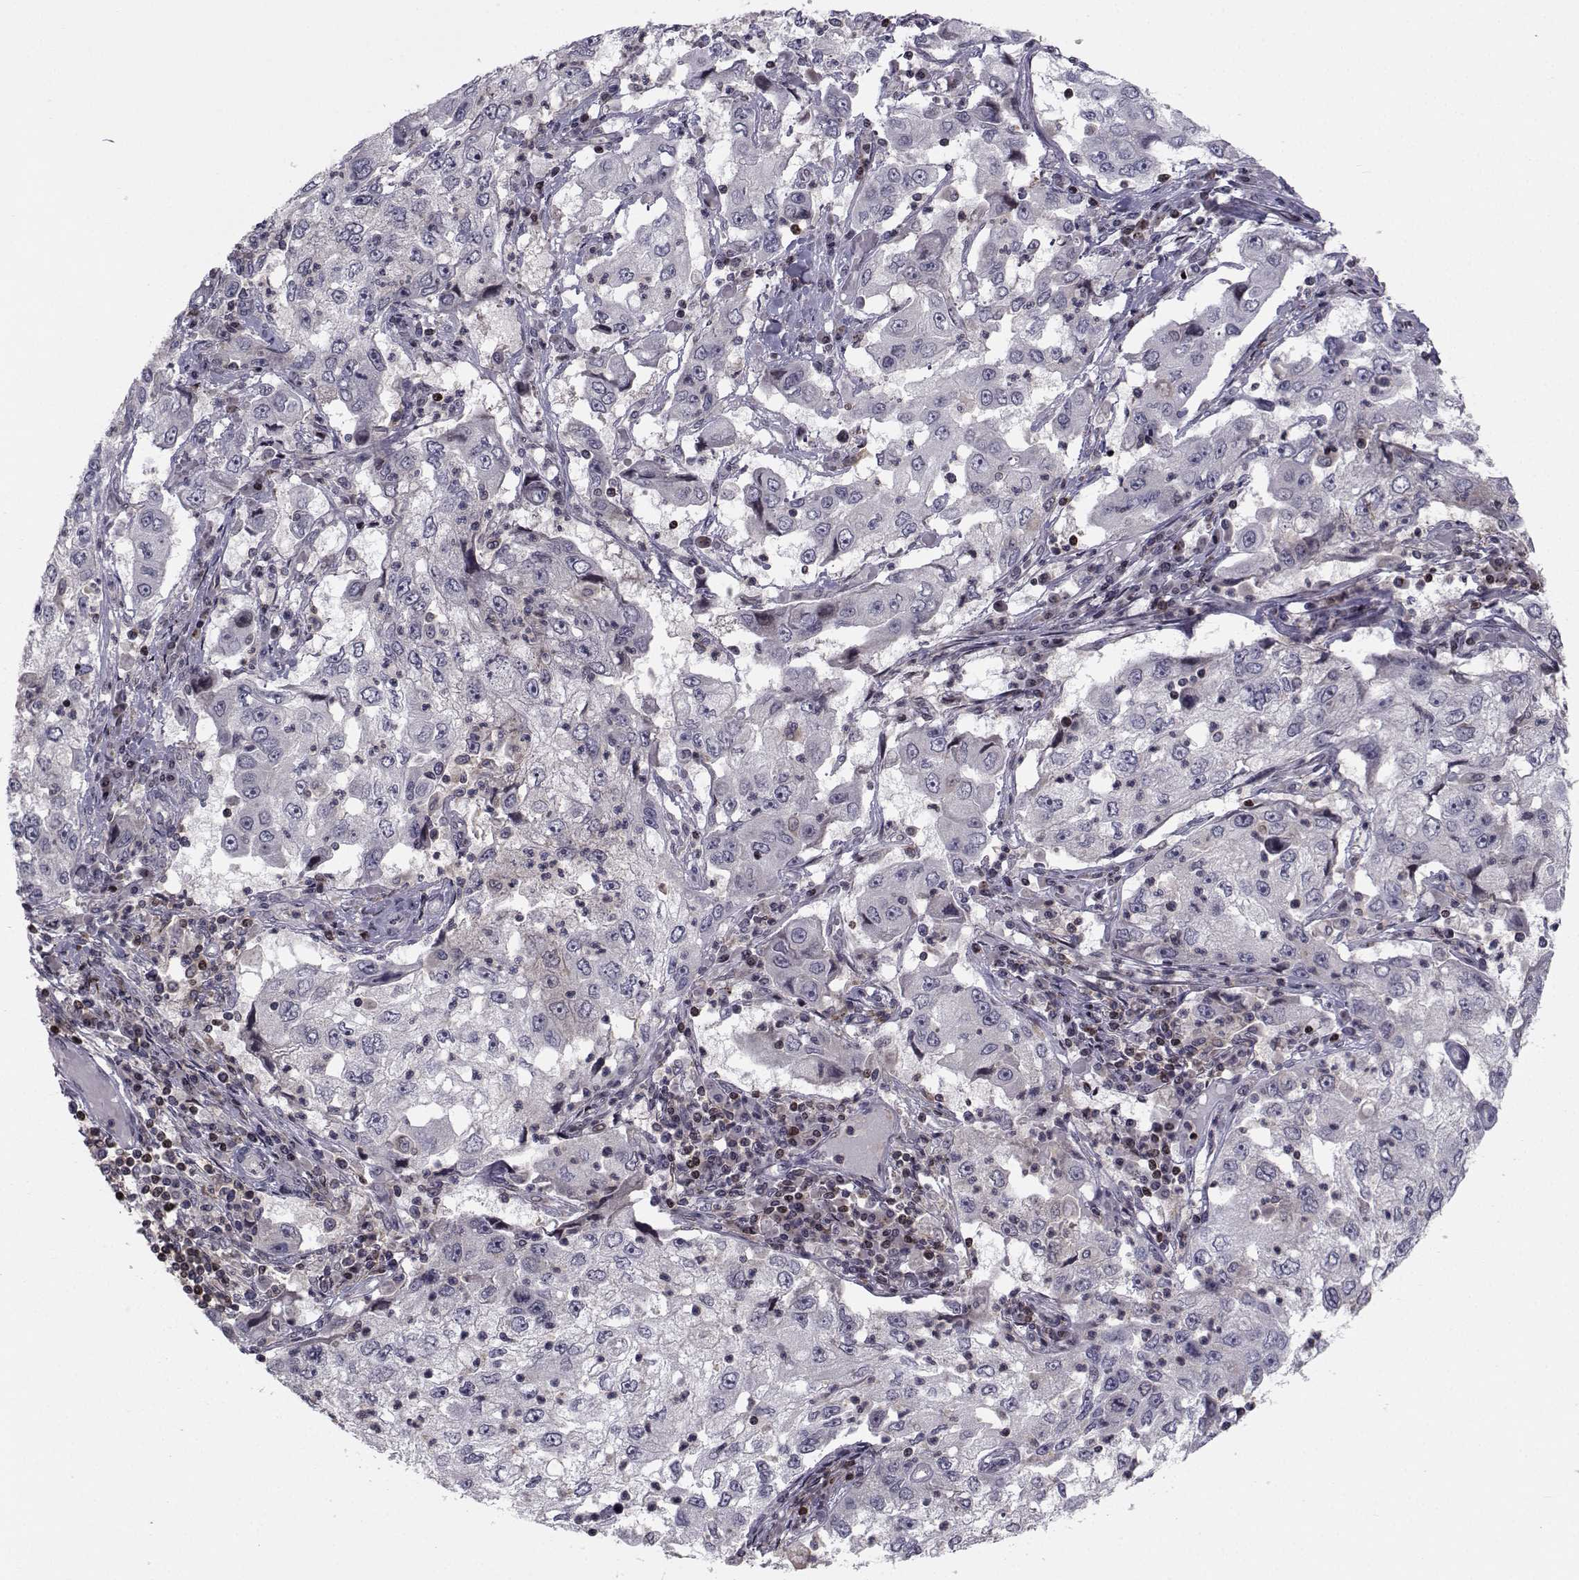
{"staining": {"intensity": "negative", "quantity": "none", "location": "none"}, "tissue": "cervical cancer", "cell_type": "Tumor cells", "image_type": "cancer", "snomed": [{"axis": "morphology", "description": "Squamous cell carcinoma, NOS"}, {"axis": "topography", "description": "Cervix"}], "caption": "Tumor cells are negative for brown protein staining in squamous cell carcinoma (cervical).", "gene": "PCP4L1", "patient": {"sex": "female", "age": 36}}